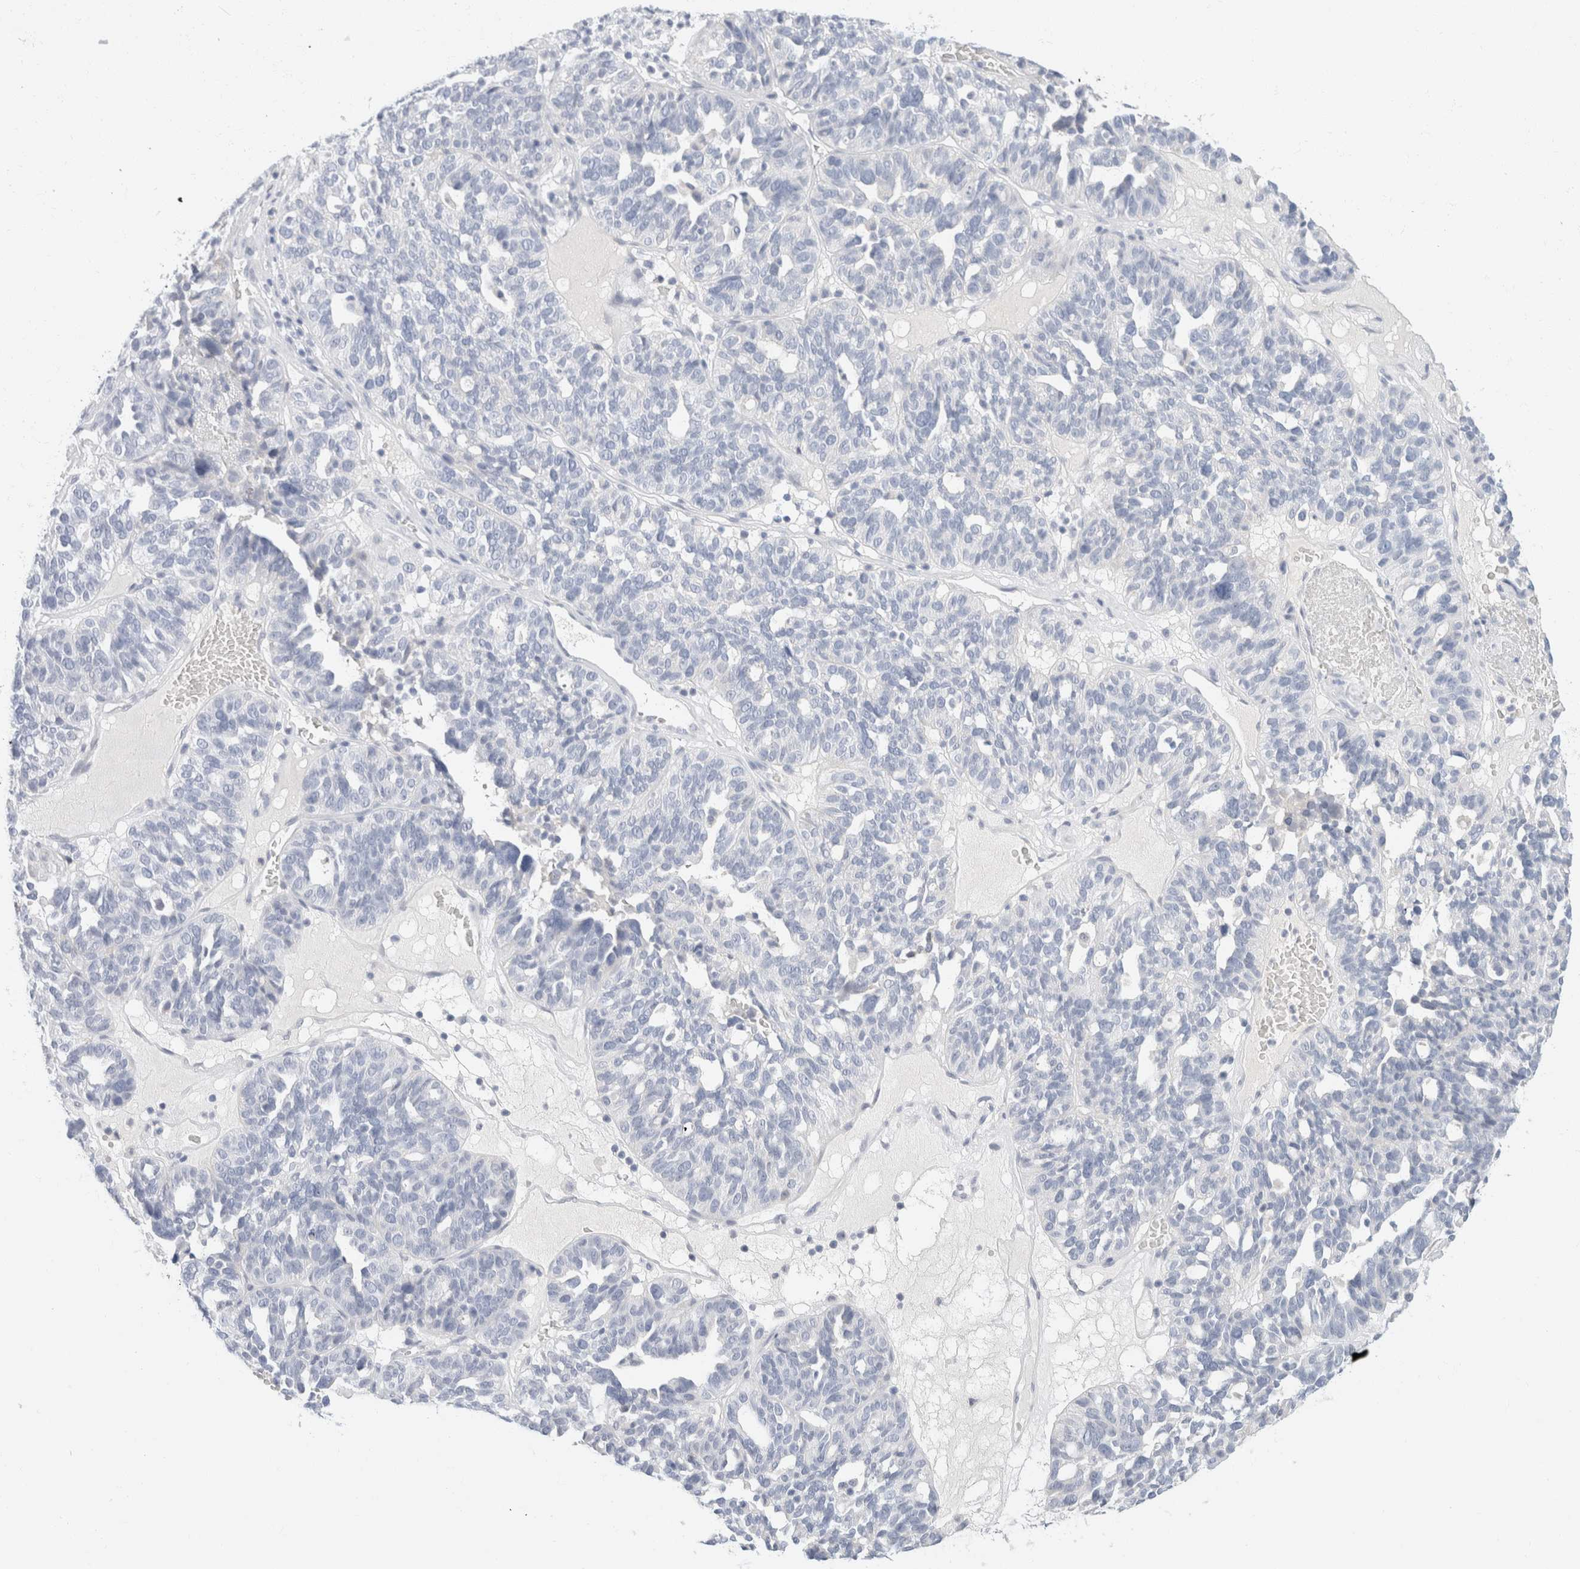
{"staining": {"intensity": "negative", "quantity": "none", "location": "none"}, "tissue": "ovarian cancer", "cell_type": "Tumor cells", "image_type": "cancer", "snomed": [{"axis": "morphology", "description": "Cystadenocarcinoma, serous, NOS"}, {"axis": "topography", "description": "Ovary"}], "caption": "IHC of serous cystadenocarcinoma (ovarian) exhibits no staining in tumor cells.", "gene": "KRT20", "patient": {"sex": "female", "age": 59}}